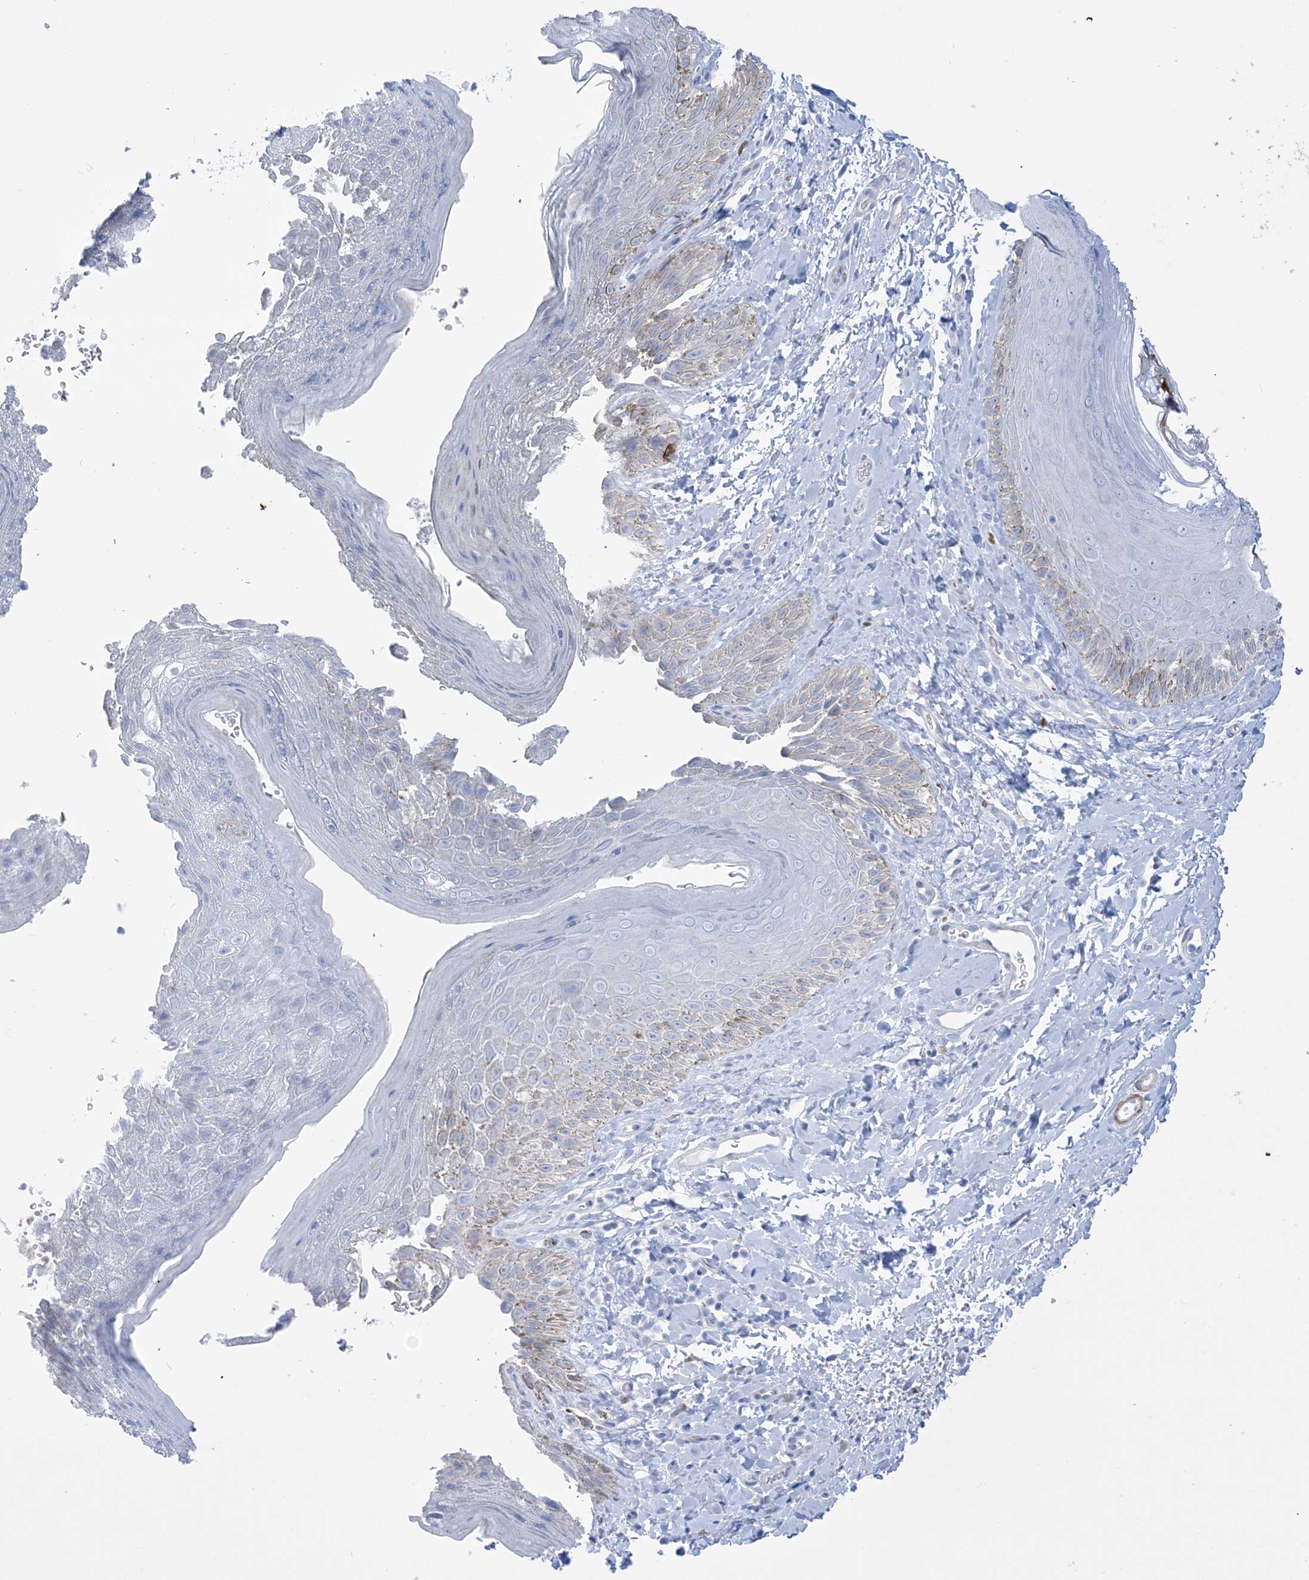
{"staining": {"intensity": "weak", "quantity": "<25%", "location": "cytoplasmic/membranous"}, "tissue": "skin", "cell_type": "Epidermal cells", "image_type": "normal", "snomed": [{"axis": "morphology", "description": "Normal tissue, NOS"}, {"axis": "topography", "description": "Anal"}], "caption": "Benign skin was stained to show a protein in brown. There is no significant expression in epidermal cells. The staining was performed using DAB to visualize the protein expression in brown, while the nuclei were stained in blue with hematoxylin (Magnification: 20x).", "gene": "MARS2", "patient": {"sex": "male", "age": 44}}